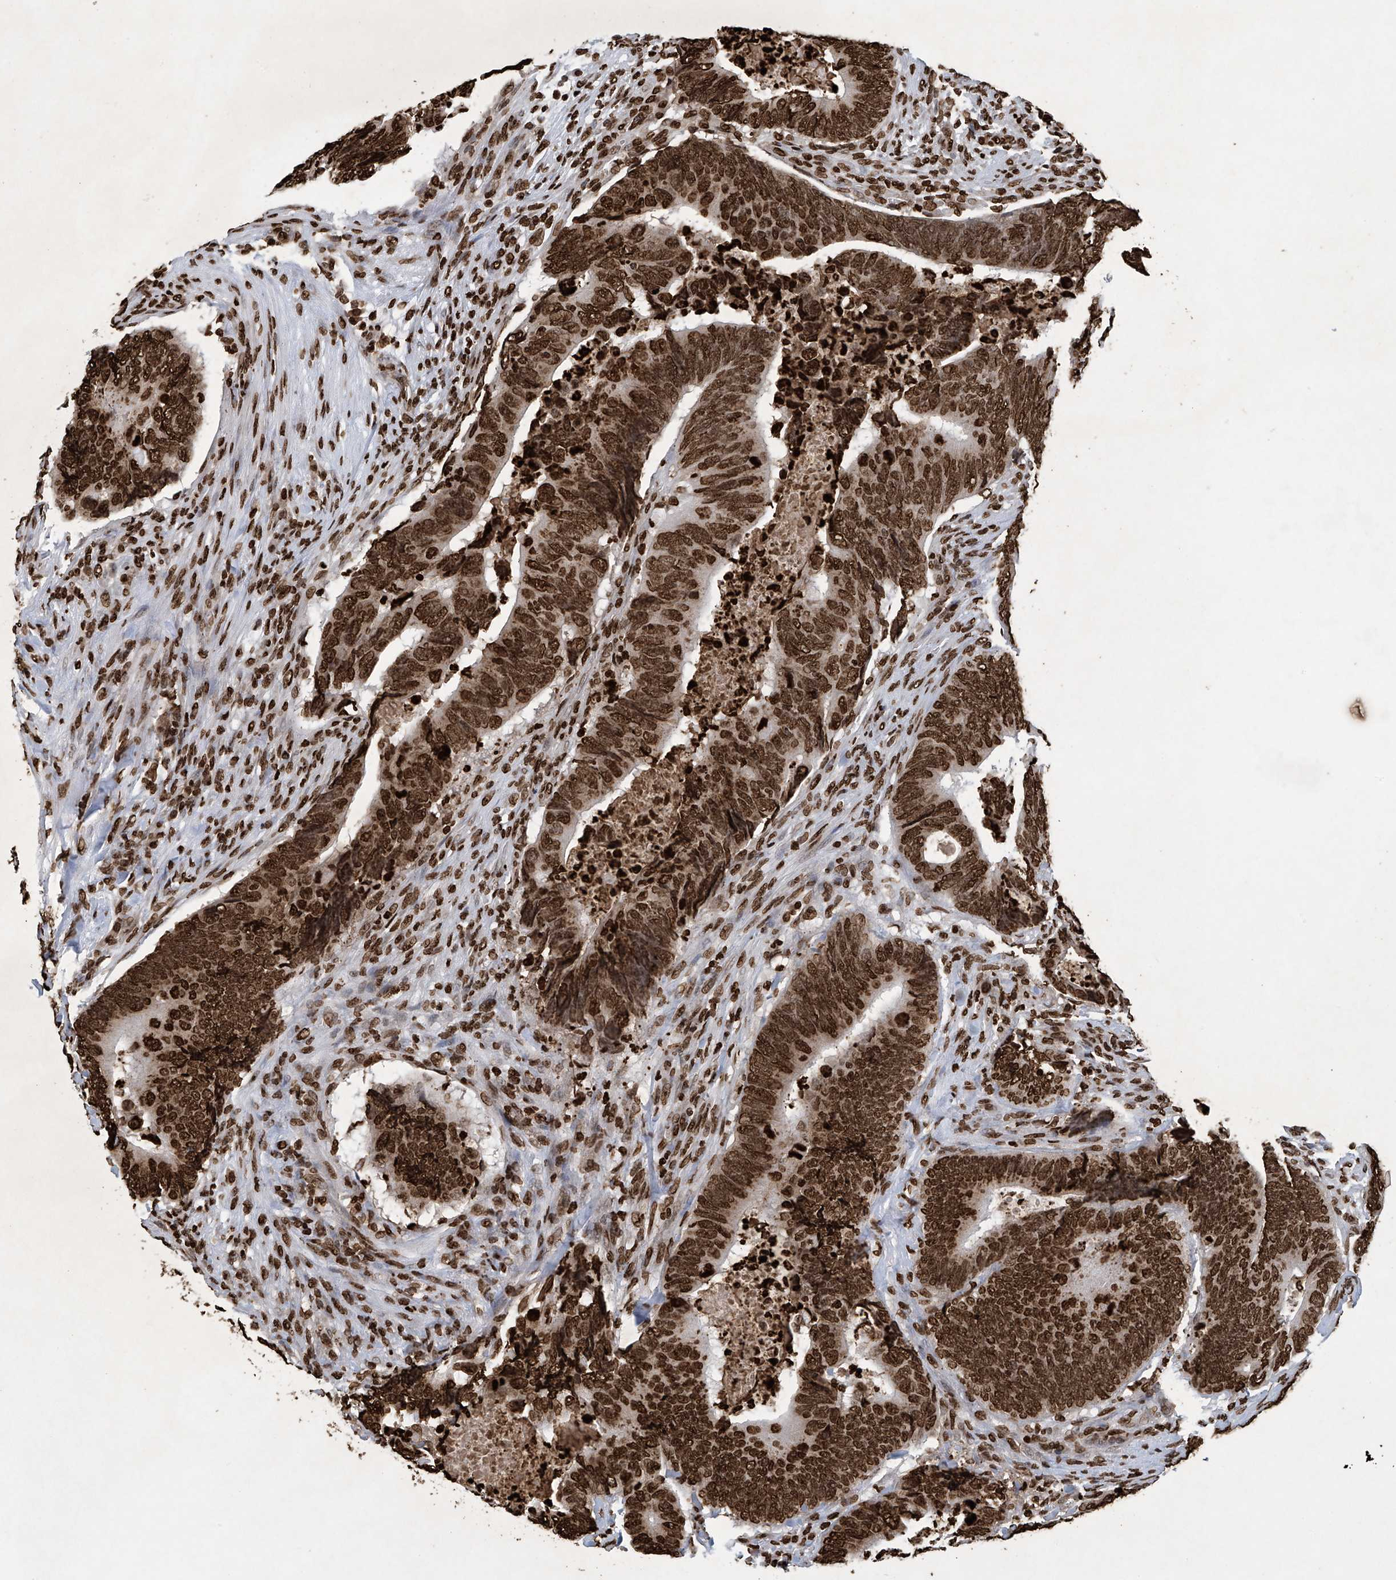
{"staining": {"intensity": "strong", "quantity": ">75%", "location": "nuclear"}, "tissue": "colorectal cancer", "cell_type": "Tumor cells", "image_type": "cancer", "snomed": [{"axis": "morphology", "description": "Normal tissue, NOS"}, {"axis": "morphology", "description": "Adenocarcinoma, NOS"}, {"axis": "topography", "description": "Colon"}], "caption": "Protein analysis of colorectal cancer tissue demonstrates strong nuclear staining in approximately >75% of tumor cells. (brown staining indicates protein expression, while blue staining denotes nuclei).", "gene": "H3-3A", "patient": {"sex": "male", "age": 56}}